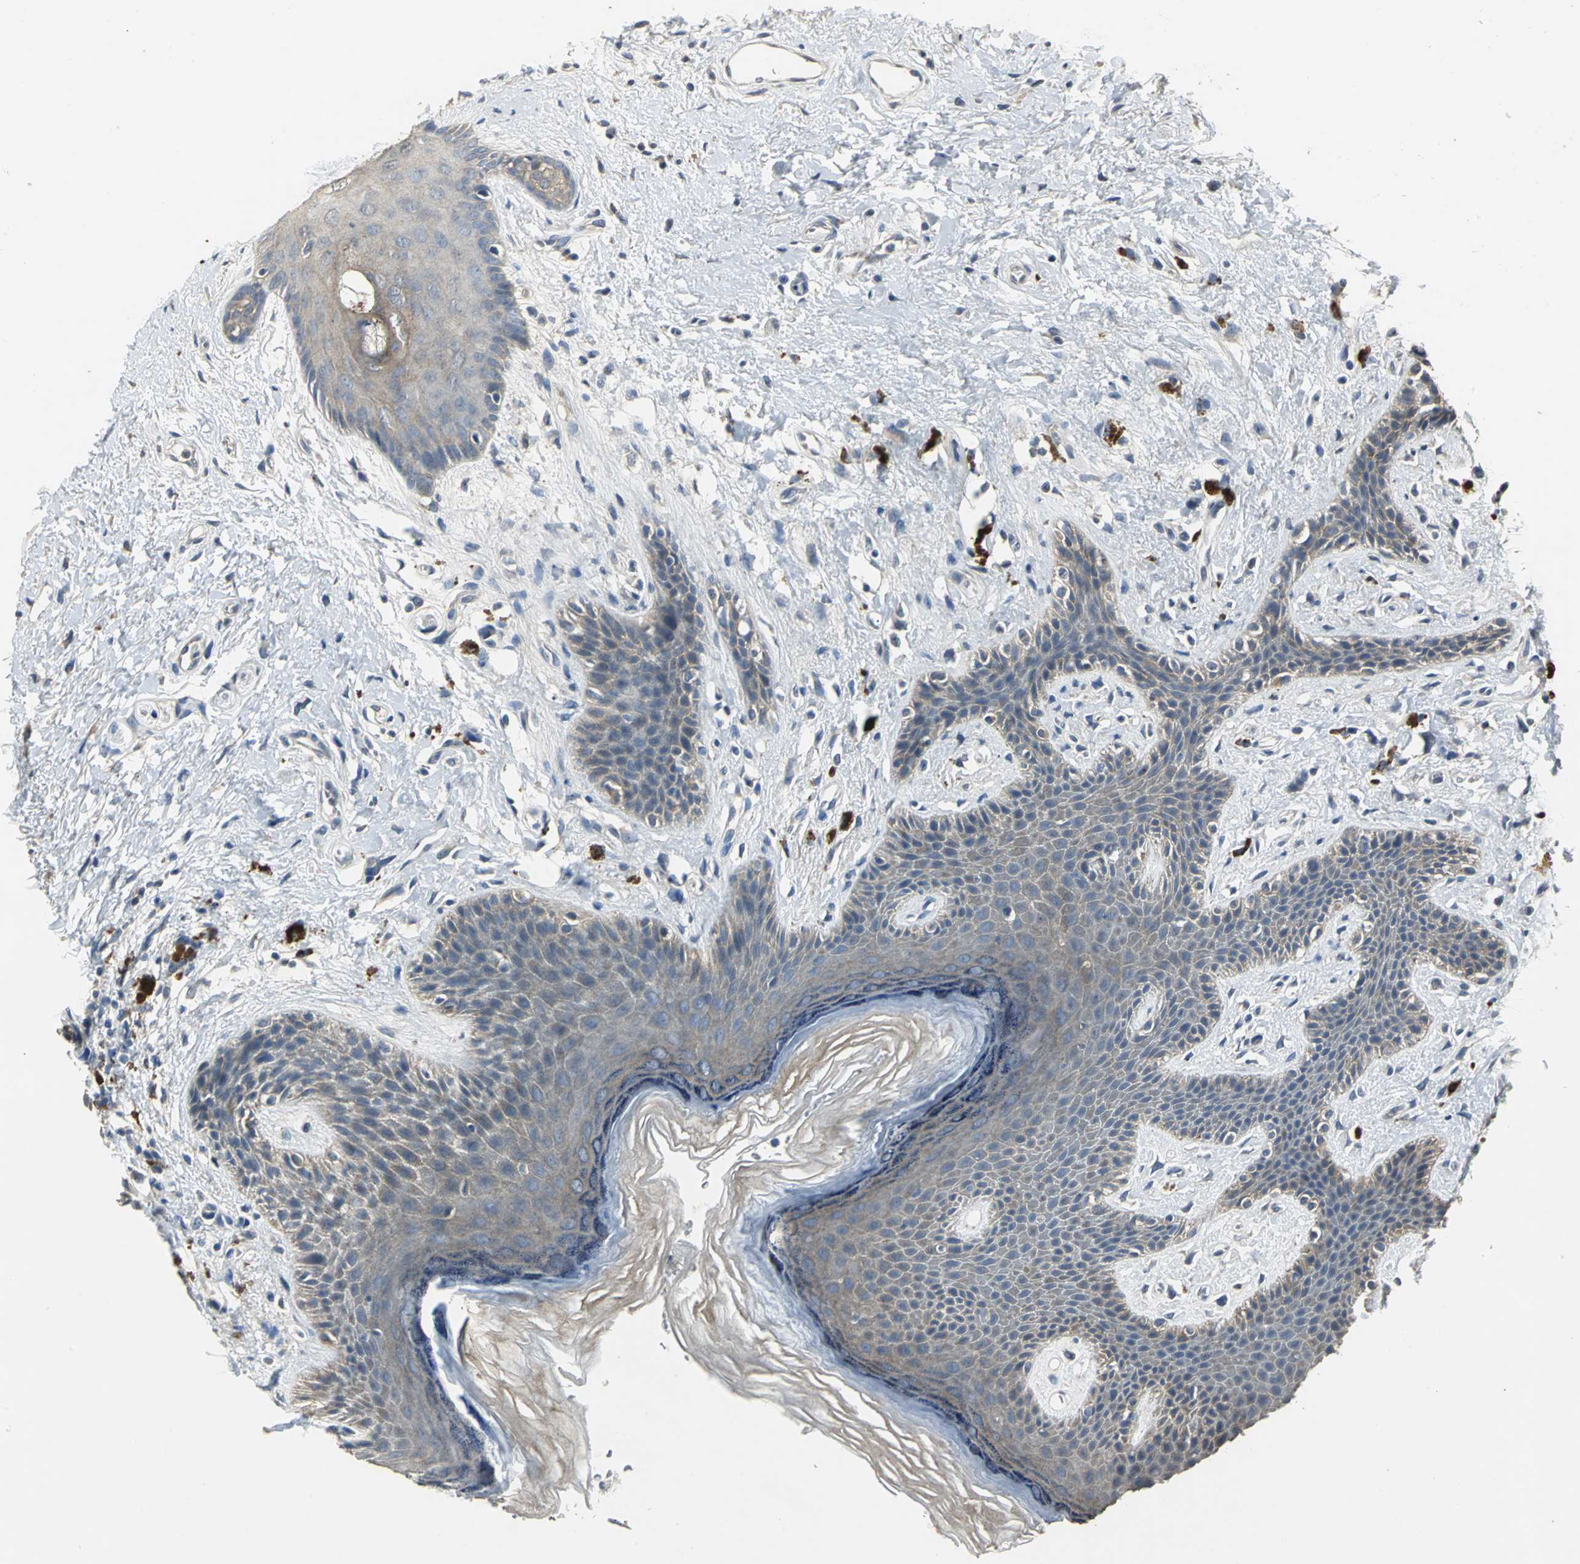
{"staining": {"intensity": "weak", "quantity": ">75%", "location": "cytoplasmic/membranous"}, "tissue": "skin", "cell_type": "Epidermal cells", "image_type": "normal", "snomed": [{"axis": "morphology", "description": "Normal tissue, NOS"}, {"axis": "topography", "description": "Anal"}], "caption": "Immunohistochemical staining of benign human skin displays weak cytoplasmic/membranous protein expression in approximately >75% of epidermal cells. The protein of interest is shown in brown color, while the nuclei are stained blue.", "gene": "OCLN", "patient": {"sex": "female", "age": 46}}